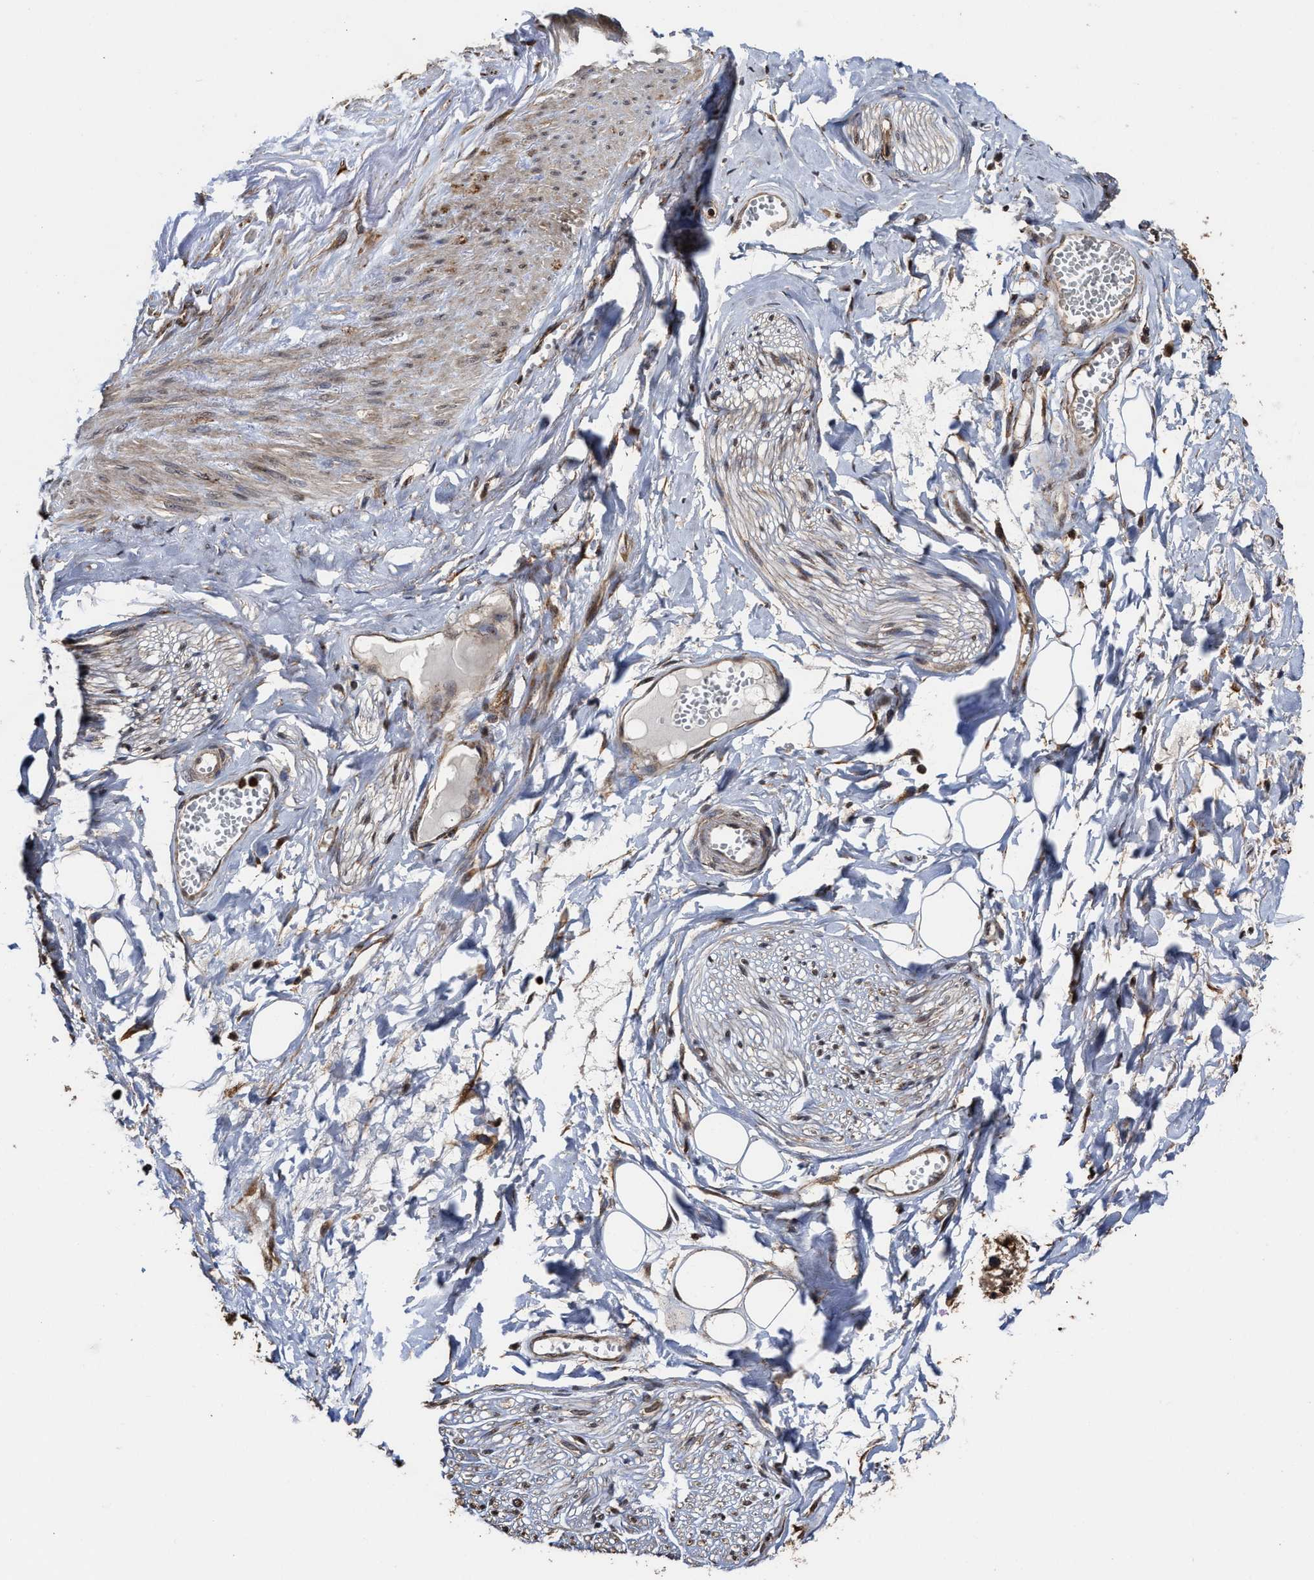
{"staining": {"intensity": "strong", "quantity": ">75%", "location": "cytoplasmic/membranous,nuclear"}, "tissue": "adipose tissue", "cell_type": "Adipocytes", "image_type": "normal", "snomed": [{"axis": "morphology", "description": "Normal tissue, NOS"}, {"axis": "morphology", "description": "Inflammation, NOS"}, {"axis": "topography", "description": "Salivary gland"}, {"axis": "topography", "description": "Peripheral nerve tissue"}], "caption": "A brown stain labels strong cytoplasmic/membranous,nuclear expression of a protein in adipocytes of normal human adipose tissue. The protein of interest is stained brown, and the nuclei are stained in blue (DAB (3,3'-diaminobenzidine) IHC with brightfield microscopy, high magnification).", "gene": "SEPTIN2", "patient": {"sex": "female", "age": 75}}